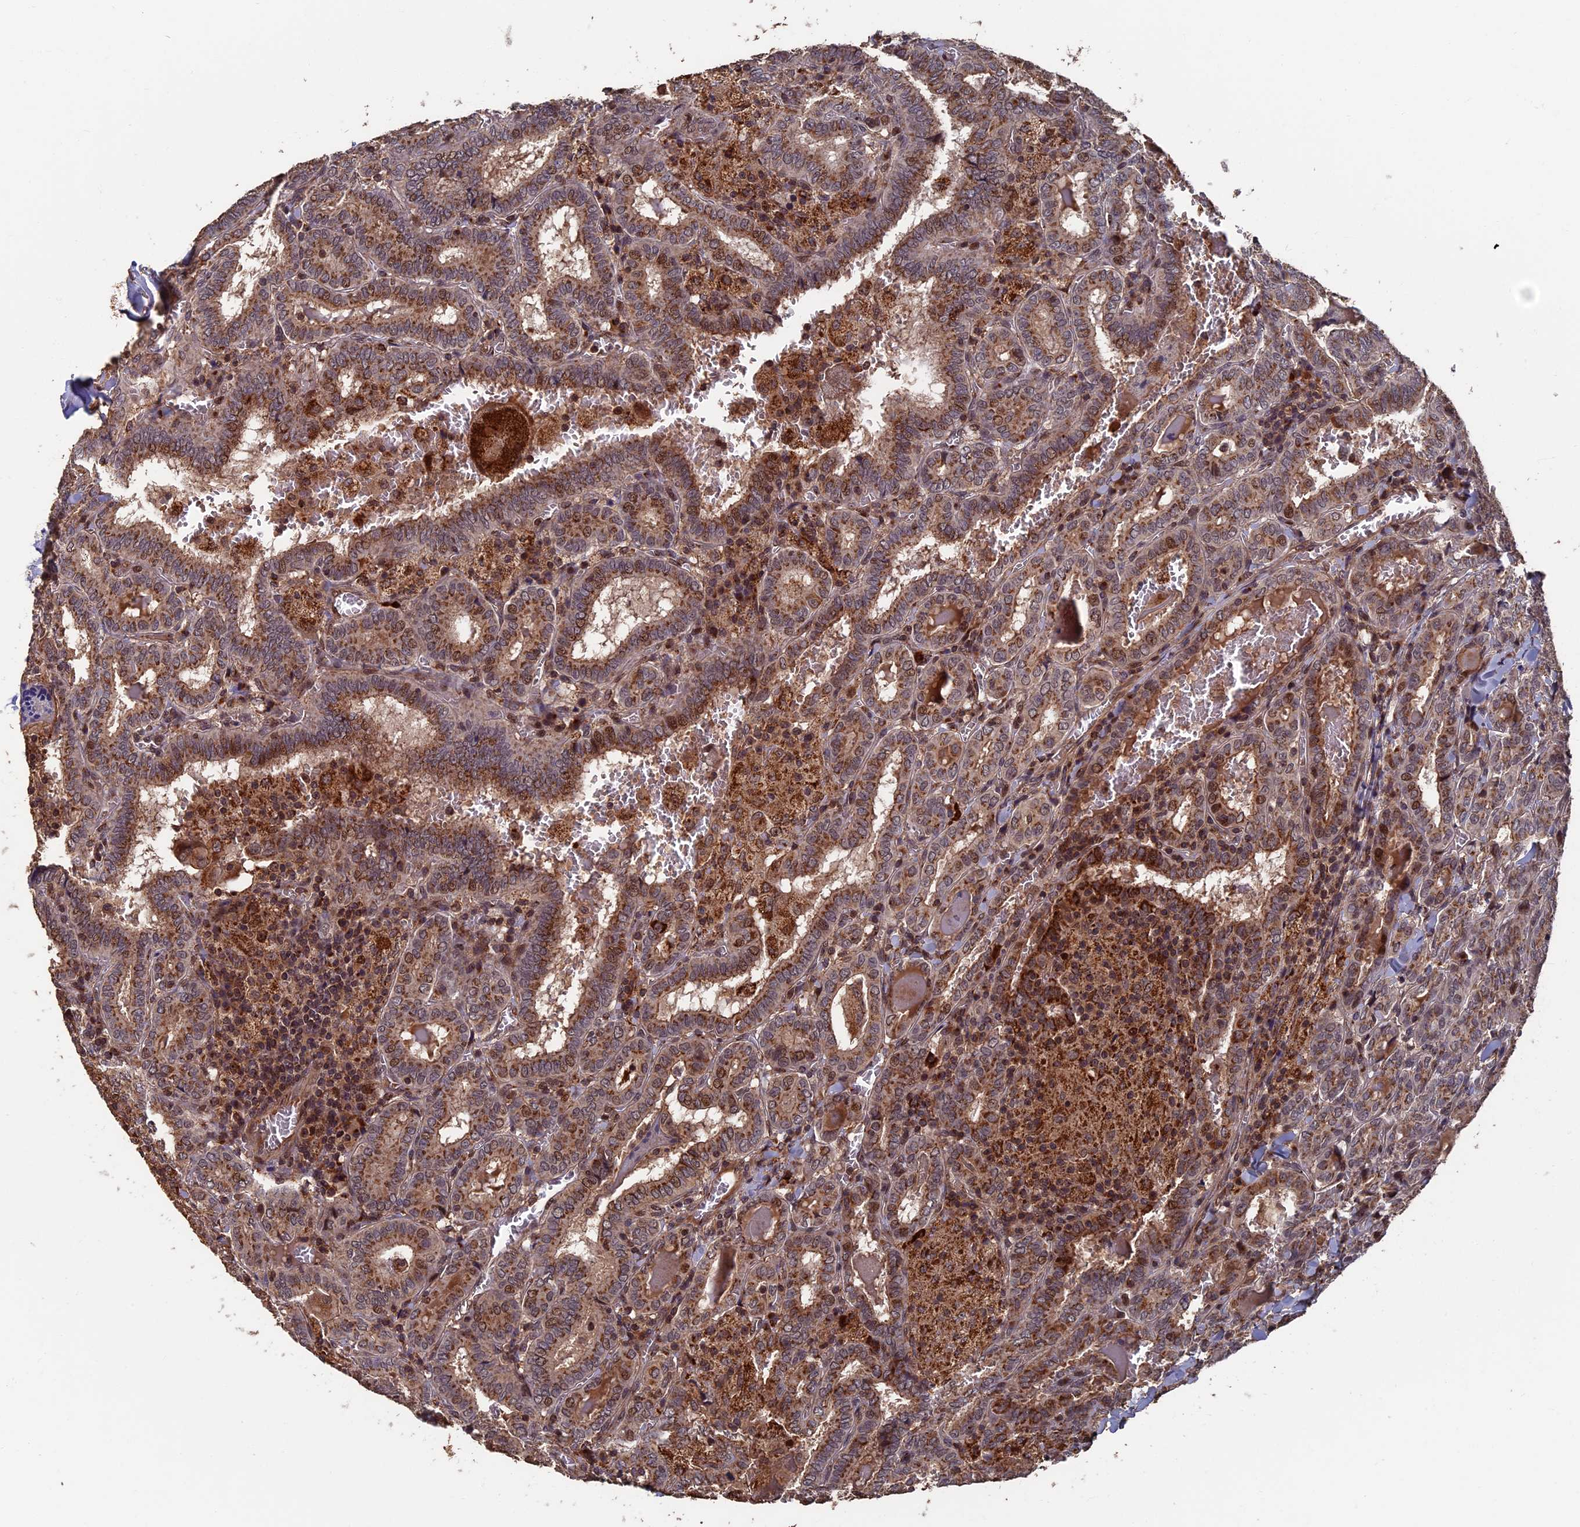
{"staining": {"intensity": "moderate", "quantity": ">75%", "location": "cytoplasmic/membranous,nuclear"}, "tissue": "thyroid cancer", "cell_type": "Tumor cells", "image_type": "cancer", "snomed": [{"axis": "morphology", "description": "Papillary adenocarcinoma, NOS"}, {"axis": "topography", "description": "Thyroid gland"}], "caption": "Thyroid cancer stained for a protein displays moderate cytoplasmic/membranous and nuclear positivity in tumor cells. (DAB (3,3'-diaminobenzidine) = brown stain, brightfield microscopy at high magnification).", "gene": "RASGRF1", "patient": {"sex": "female", "age": 72}}